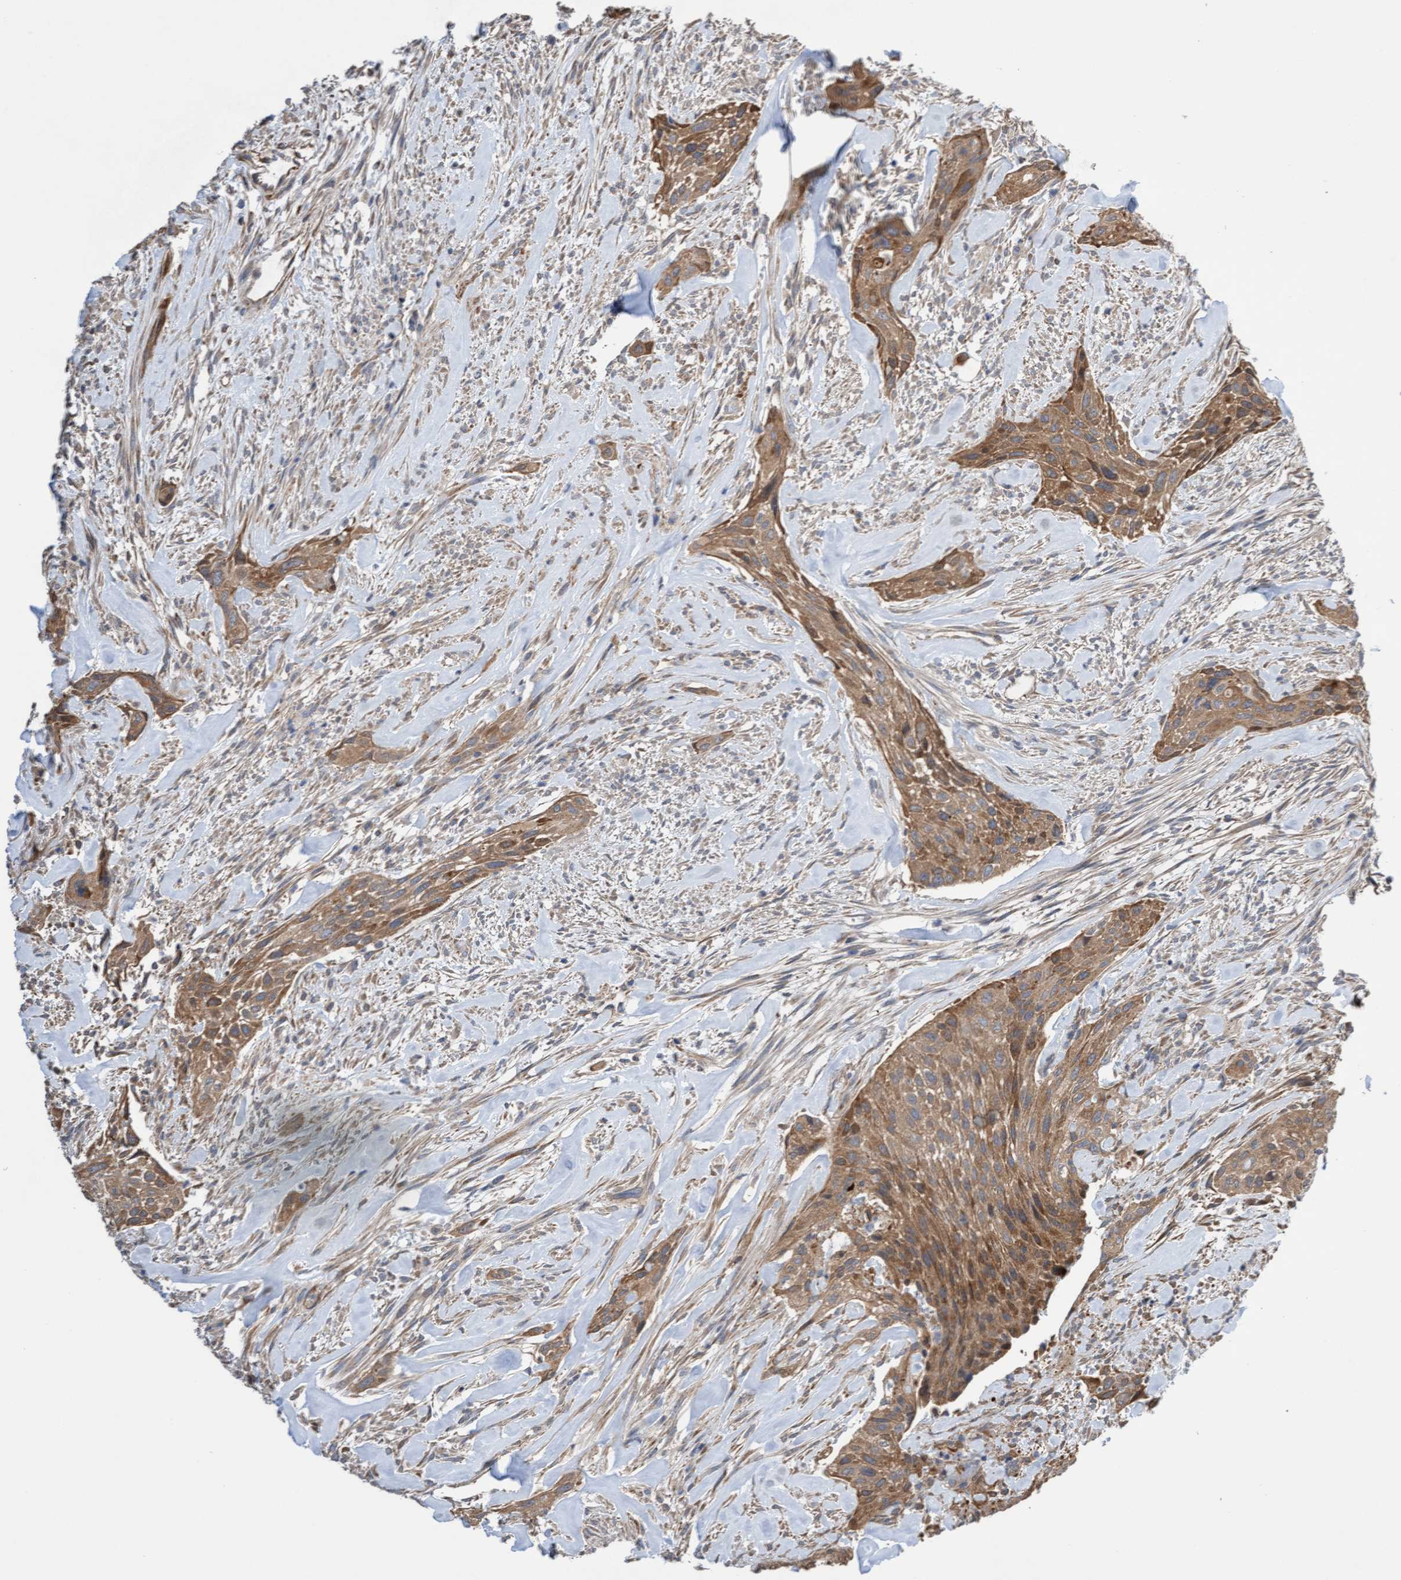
{"staining": {"intensity": "moderate", "quantity": ">75%", "location": "cytoplasmic/membranous"}, "tissue": "urothelial cancer", "cell_type": "Tumor cells", "image_type": "cancer", "snomed": [{"axis": "morphology", "description": "Urothelial carcinoma, Low grade"}, {"axis": "morphology", "description": "Urothelial carcinoma, High grade"}, {"axis": "topography", "description": "Urinary bladder"}], "caption": "Immunohistochemical staining of human urothelial cancer reveals medium levels of moderate cytoplasmic/membranous staining in approximately >75% of tumor cells. Nuclei are stained in blue.", "gene": "ITFG1", "patient": {"sex": "male", "age": 35}}